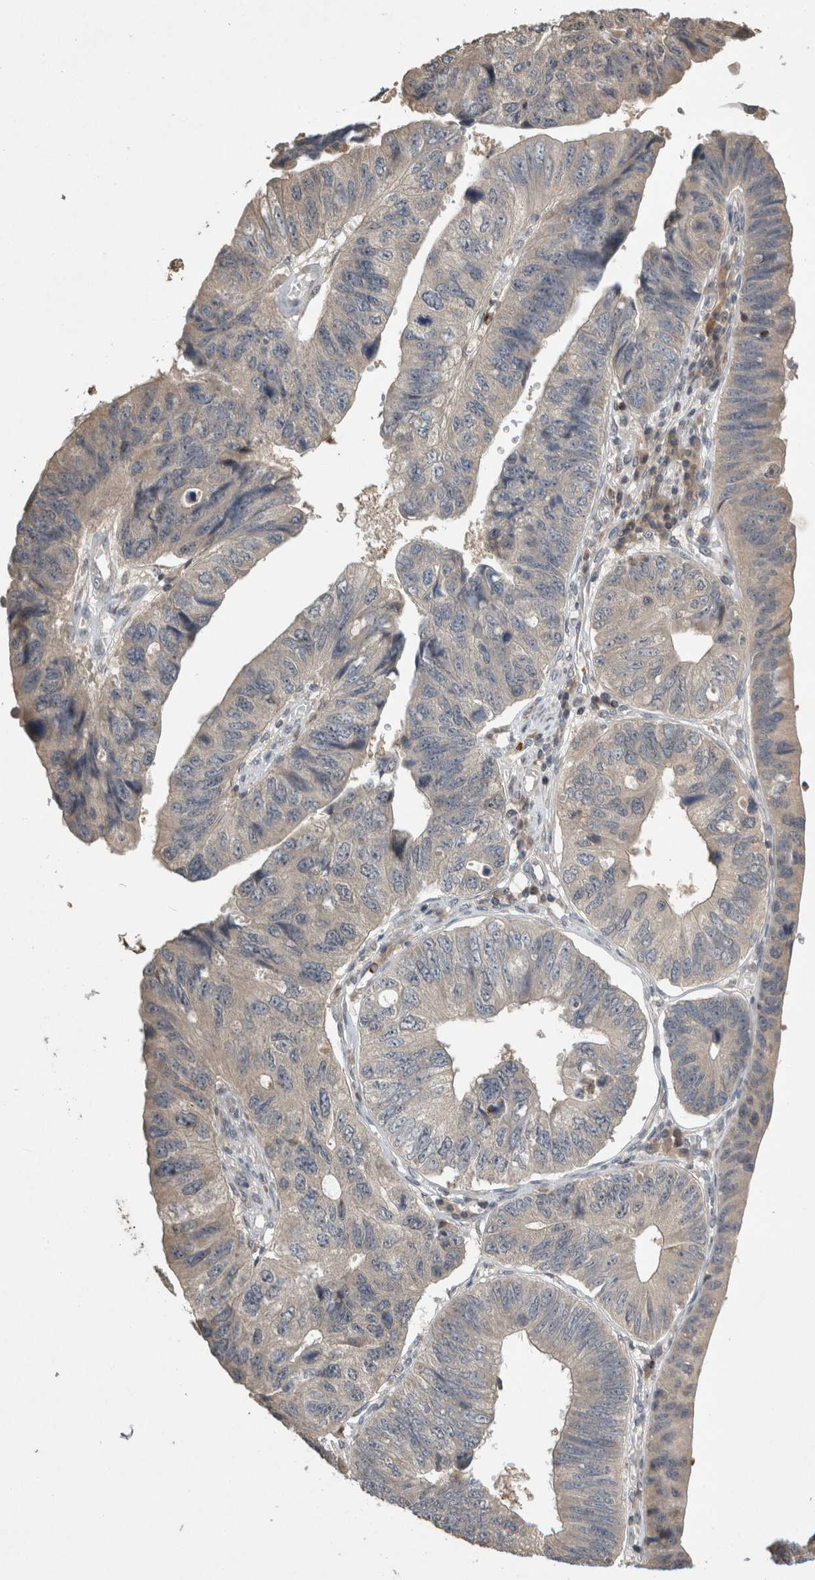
{"staining": {"intensity": "weak", "quantity": "<25%", "location": "cytoplasmic/membranous"}, "tissue": "stomach cancer", "cell_type": "Tumor cells", "image_type": "cancer", "snomed": [{"axis": "morphology", "description": "Adenocarcinoma, NOS"}, {"axis": "topography", "description": "Stomach"}], "caption": "This is an immunohistochemistry (IHC) photomicrograph of human stomach adenocarcinoma. There is no expression in tumor cells.", "gene": "SERAC1", "patient": {"sex": "male", "age": 59}}